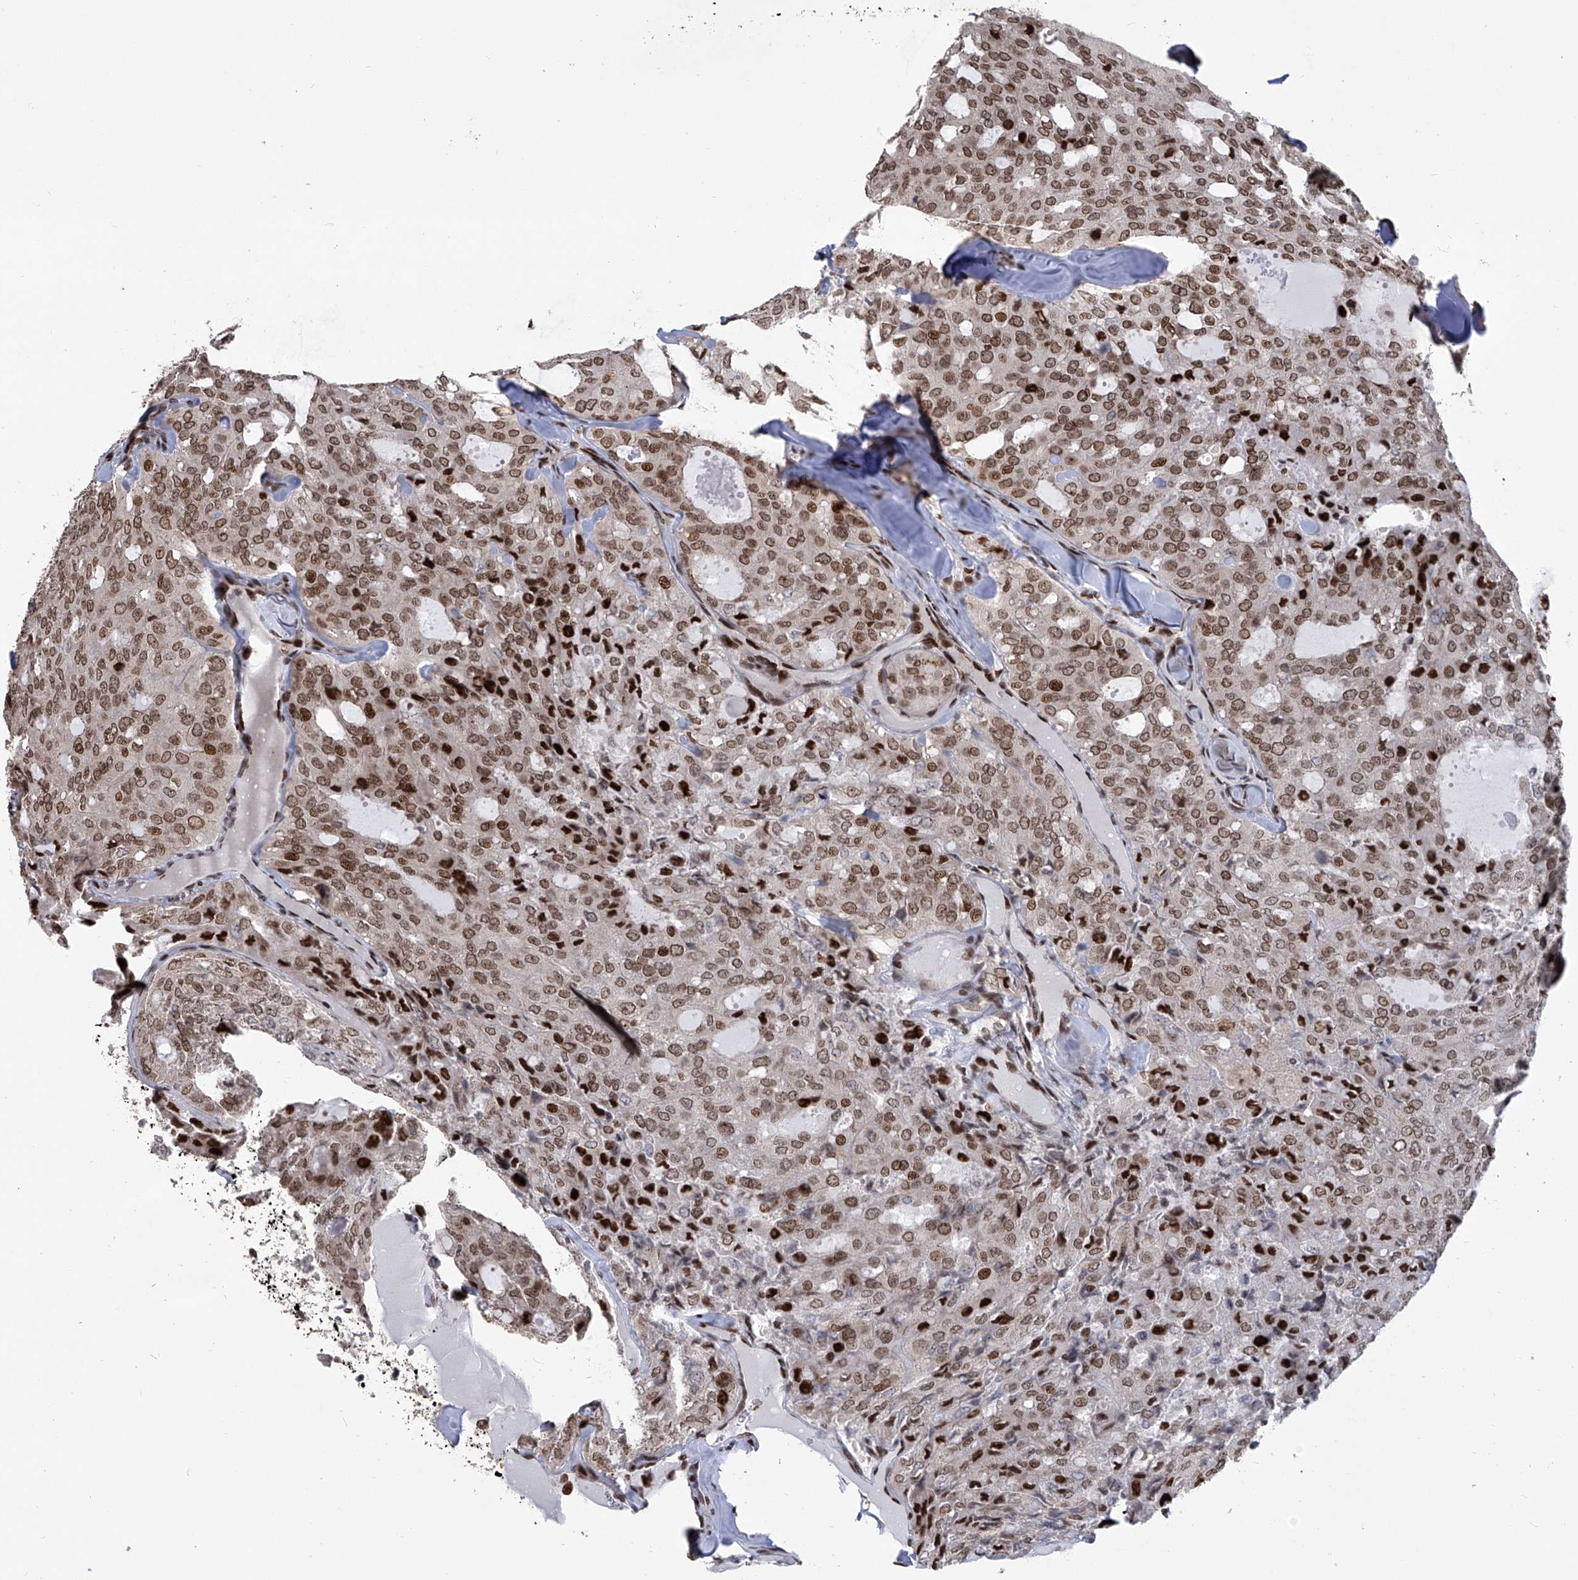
{"staining": {"intensity": "moderate", "quantity": ">75%", "location": "nuclear"}, "tissue": "thyroid cancer", "cell_type": "Tumor cells", "image_type": "cancer", "snomed": [{"axis": "morphology", "description": "Follicular adenoma carcinoma, NOS"}, {"axis": "topography", "description": "Thyroid gland"}], "caption": "This histopathology image exhibits IHC staining of follicular adenoma carcinoma (thyroid), with medium moderate nuclear staining in about >75% of tumor cells.", "gene": "PAK1IP1", "patient": {"sex": "male", "age": 75}}